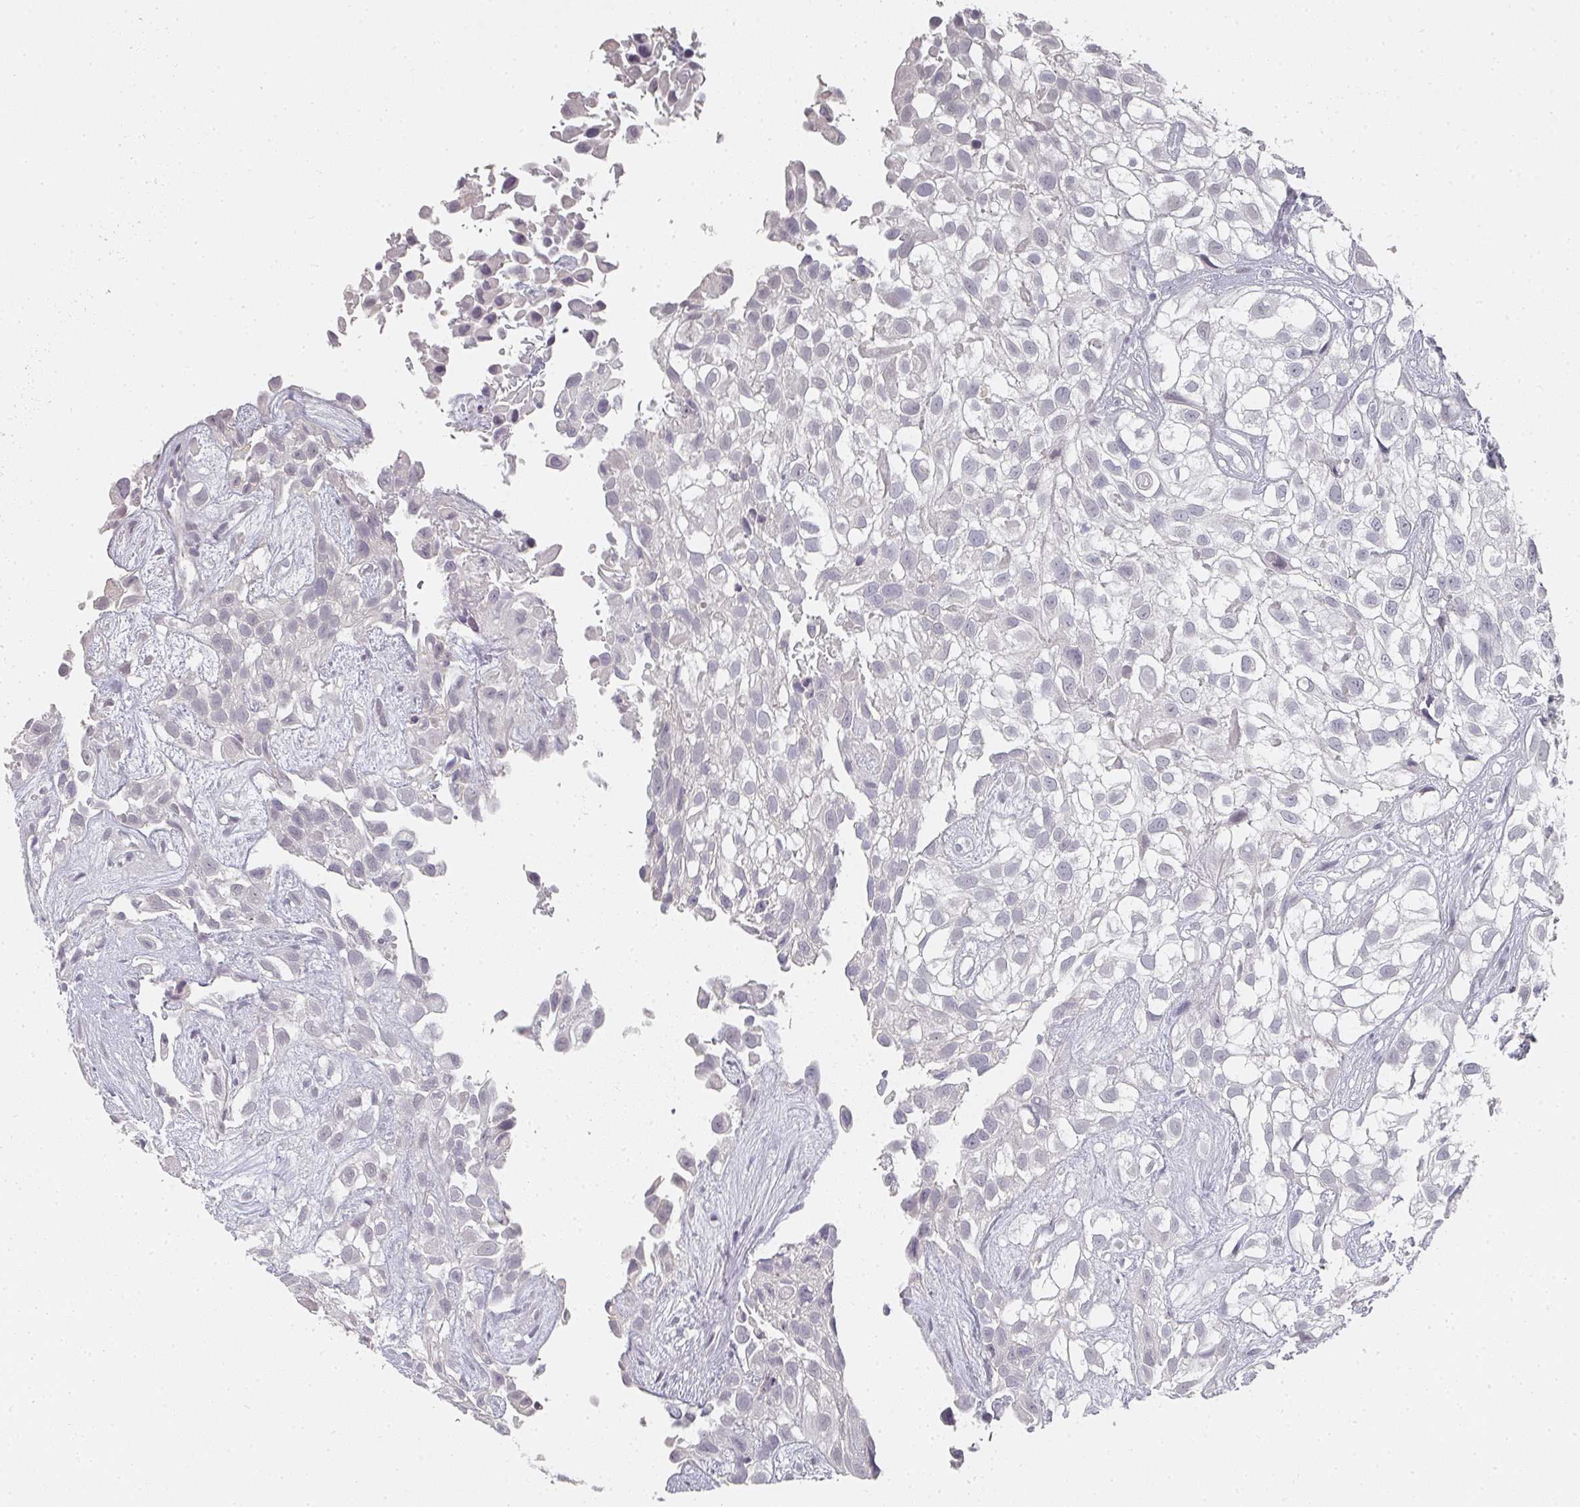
{"staining": {"intensity": "negative", "quantity": "none", "location": "none"}, "tissue": "urothelial cancer", "cell_type": "Tumor cells", "image_type": "cancer", "snomed": [{"axis": "morphology", "description": "Urothelial carcinoma, High grade"}, {"axis": "topography", "description": "Urinary bladder"}], "caption": "Tumor cells are negative for protein expression in human high-grade urothelial carcinoma.", "gene": "SHISA2", "patient": {"sex": "male", "age": 56}}